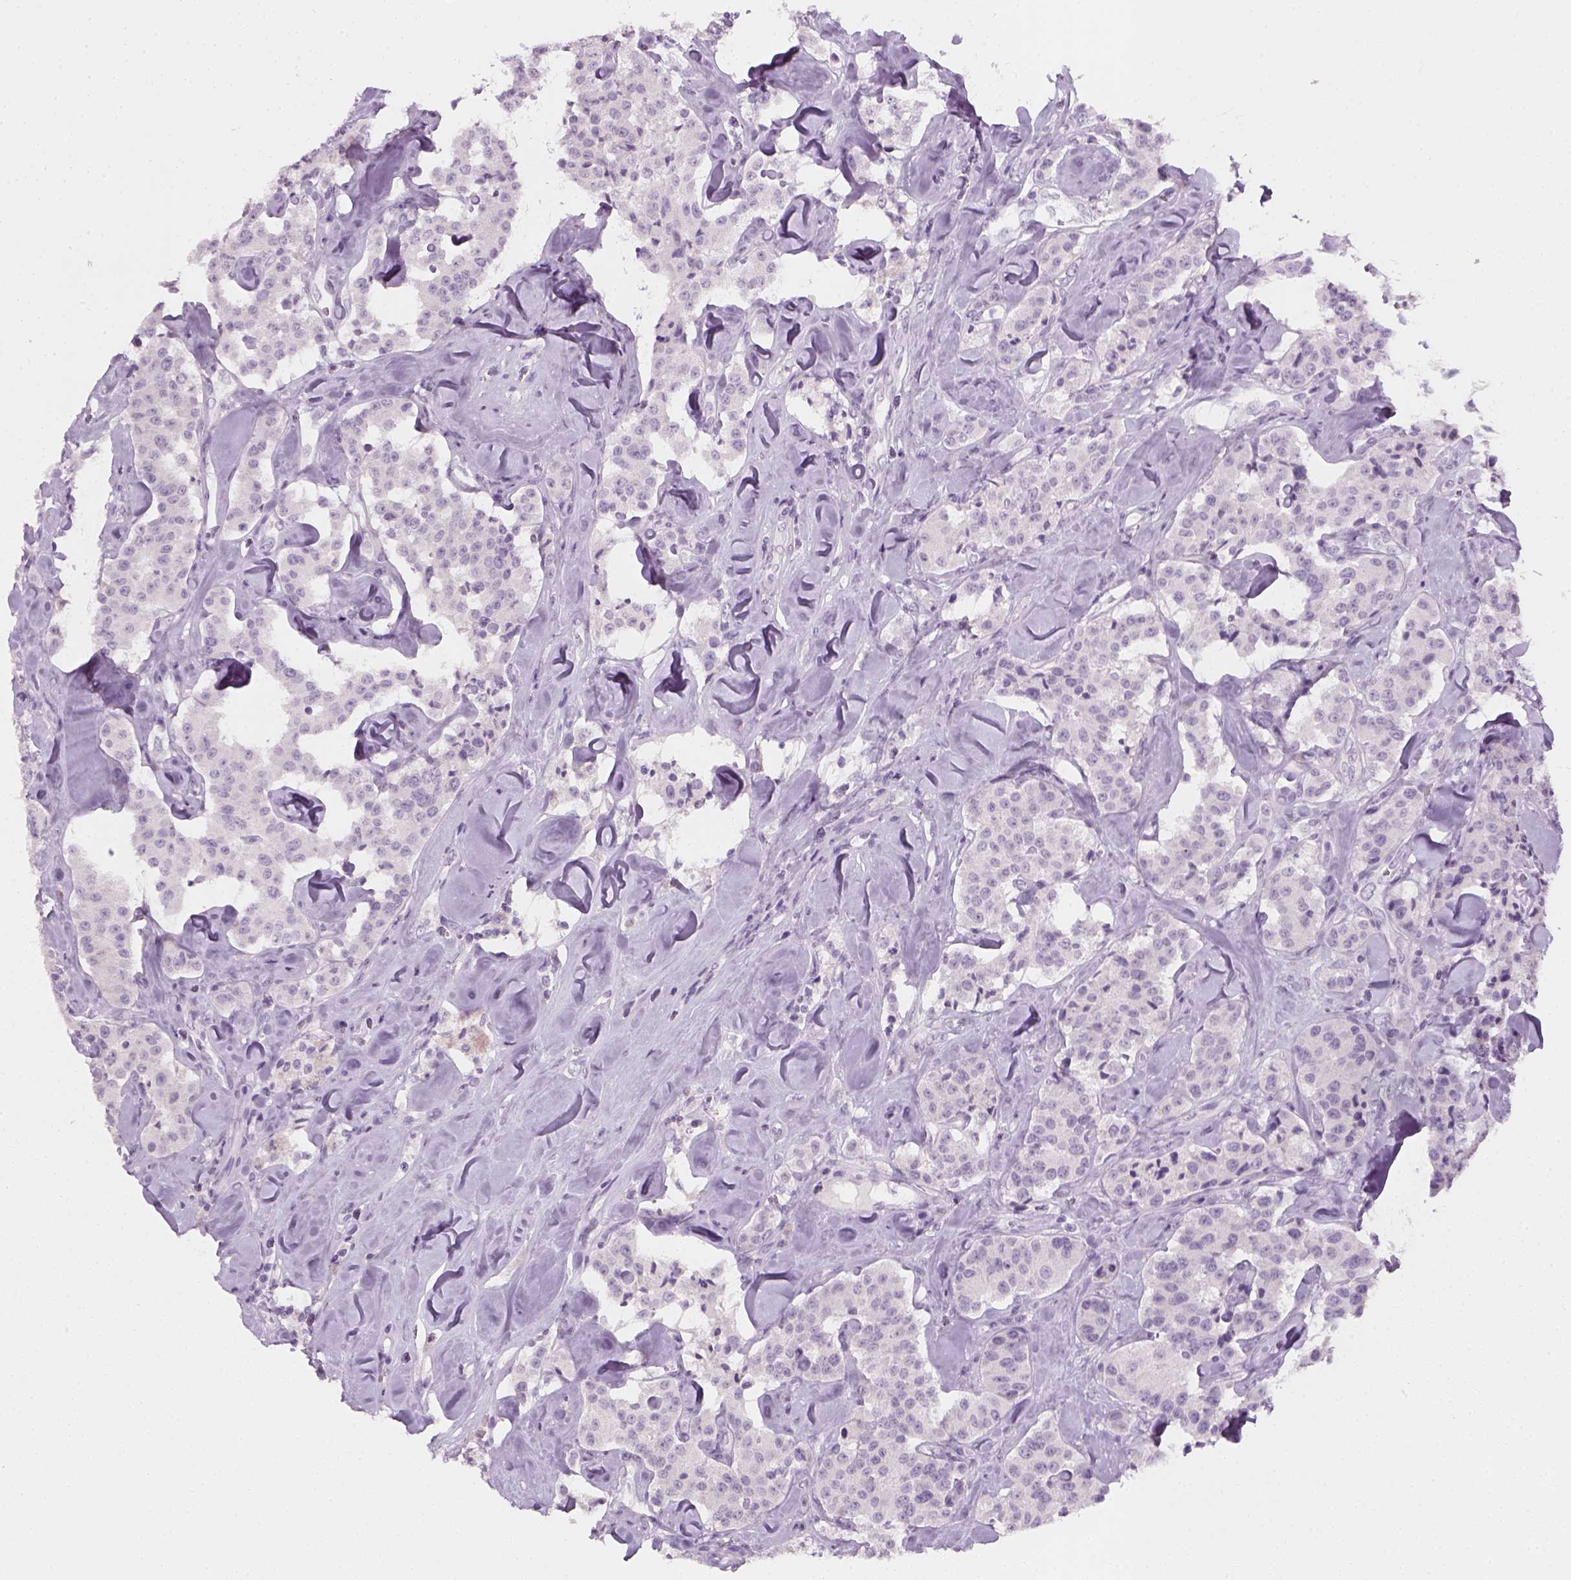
{"staining": {"intensity": "negative", "quantity": "none", "location": "none"}, "tissue": "carcinoid", "cell_type": "Tumor cells", "image_type": "cancer", "snomed": [{"axis": "morphology", "description": "Carcinoid, malignant, NOS"}, {"axis": "topography", "description": "Pancreas"}], "caption": "High power microscopy photomicrograph of an immunohistochemistry image of carcinoid, revealing no significant expression in tumor cells.", "gene": "TH", "patient": {"sex": "male", "age": 41}}